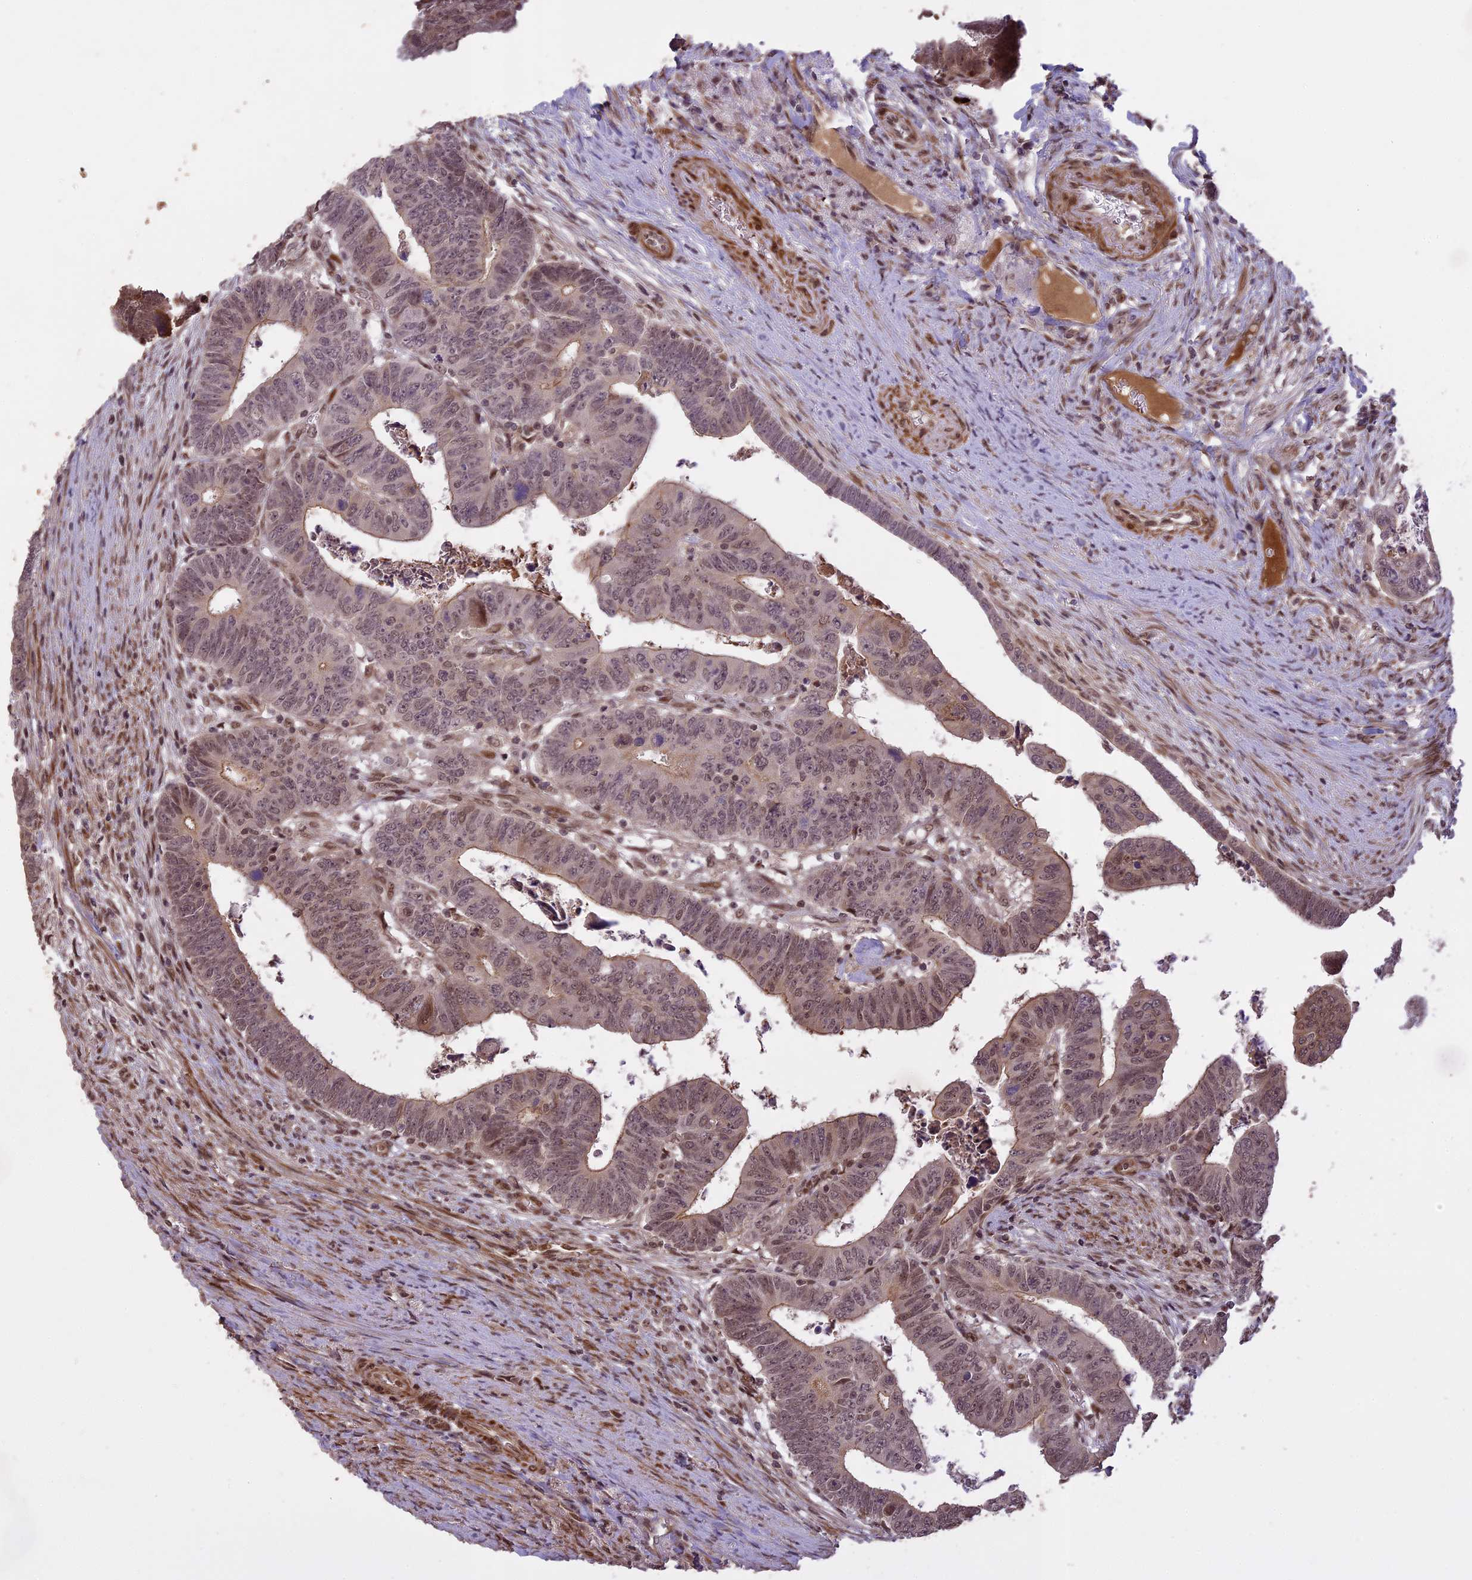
{"staining": {"intensity": "weak", "quantity": "<25%", "location": "cytoplasmic/membranous,nuclear"}, "tissue": "colorectal cancer", "cell_type": "Tumor cells", "image_type": "cancer", "snomed": [{"axis": "morphology", "description": "Normal tissue, NOS"}, {"axis": "morphology", "description": "Adenocarcinoma, NOS"}, {"axis": "topography", "description": "Rectum"}], "caption": "Immunohistochemistry of adenocarcinoma (colorectal) exhibits no staining in tumor cells.", "gene": "PRELID2", "patient": {"sex": "female", "age": 65}}